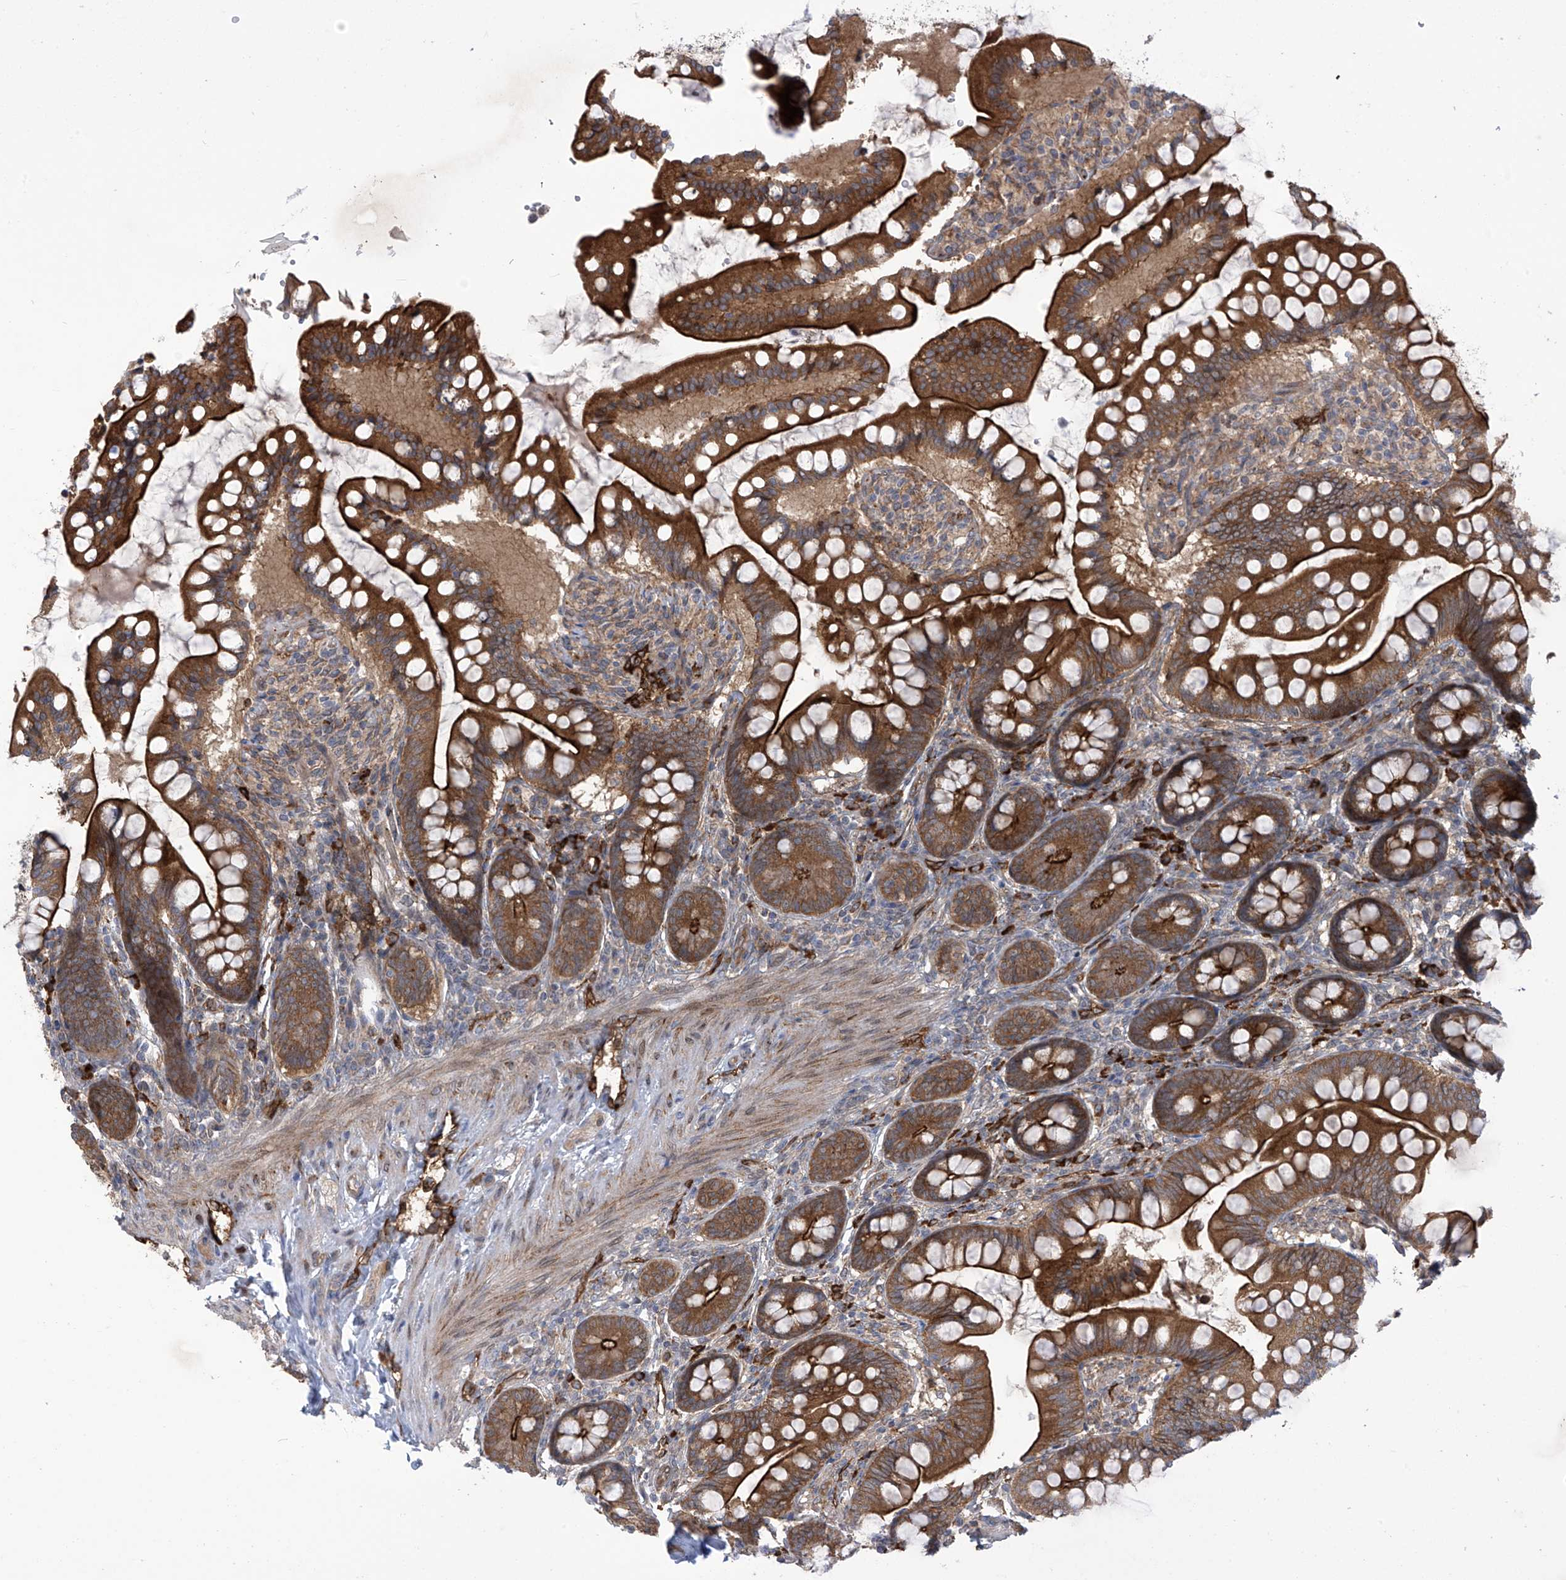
{"staining": {"intensity": "strong", "quantity": ">75%", "location": "cytoplasmic/membranous"}, "tissue": "small intestine", "cell_type": "Glandular cells", "image_type": "normal", "snomed": [{"axis": "morphology", "description": "Normal tissue, NOS"}, {"axis": "topography", "description": "Small intestine"}], "caption": "Small intestine stained with a brown dye reveals strong cytoplasmic/membranous positive positivity in approximately >75% of glandular cells.", "gene": "KIAA1522", "patient": {"sex": "male", "age": 7}}